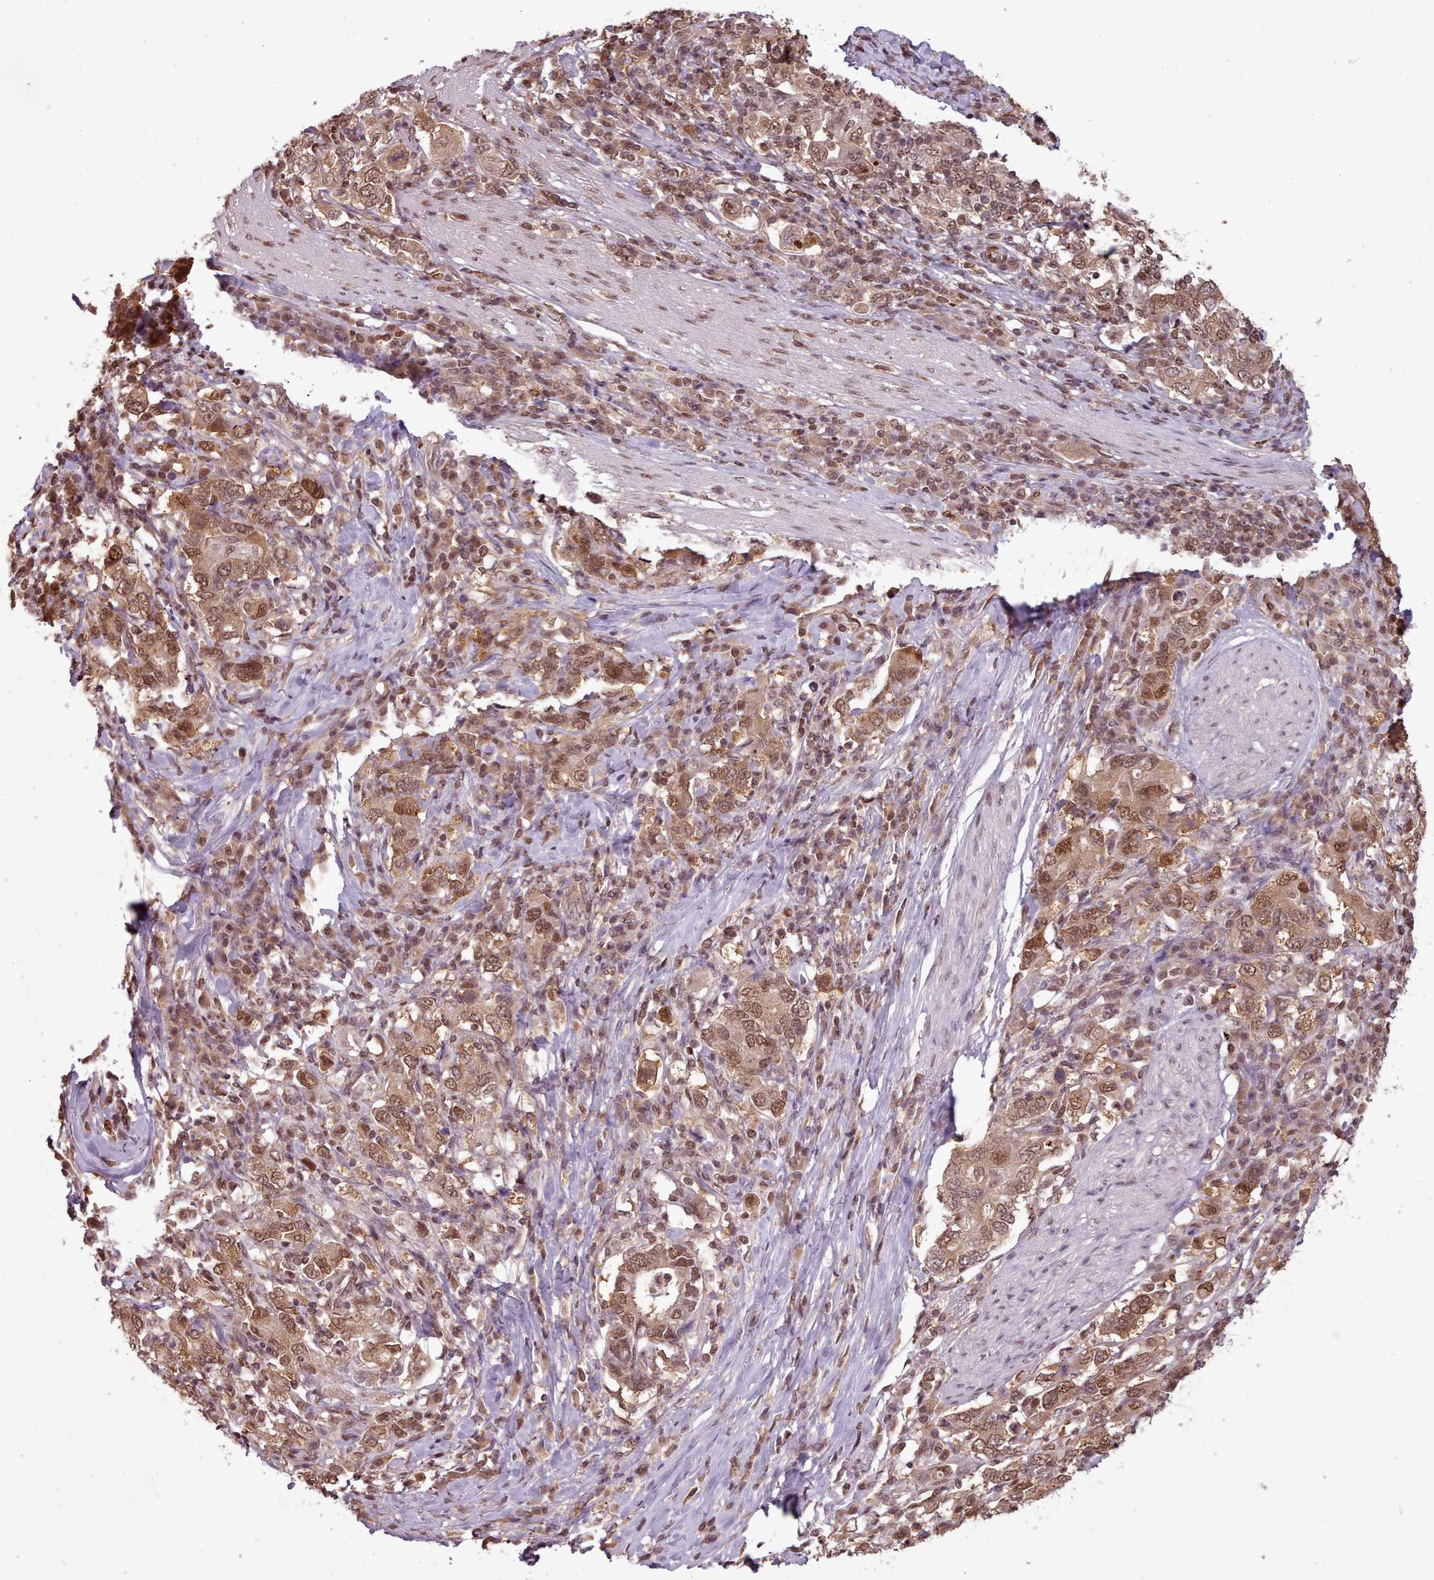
{"staining": {"intensity": "moderate", "quantity": ">75%", "location": "cytoplasmic/membranous,nuclear"}, "tissue": "stomach cancer", "cell_type": "Tumor cells", "image_type": "cancer", "snomed": [{"axis": "morphology", "description": "Adenocarcinoma, NOS"}, {"axis": "topography", "description": "Stomach, upper"}, {"axis": "topography", "description": "Stomach"}], "caption": "There is medium levels of moderate cytoplasmic/membranous and nuclear positivity in tumor cells of stomach adenocarcinoma, as demonstrated by immunohistochemical staining (brown color).", "gene": "RPS27A", "patient": {"sex": "male", "age": 62}}